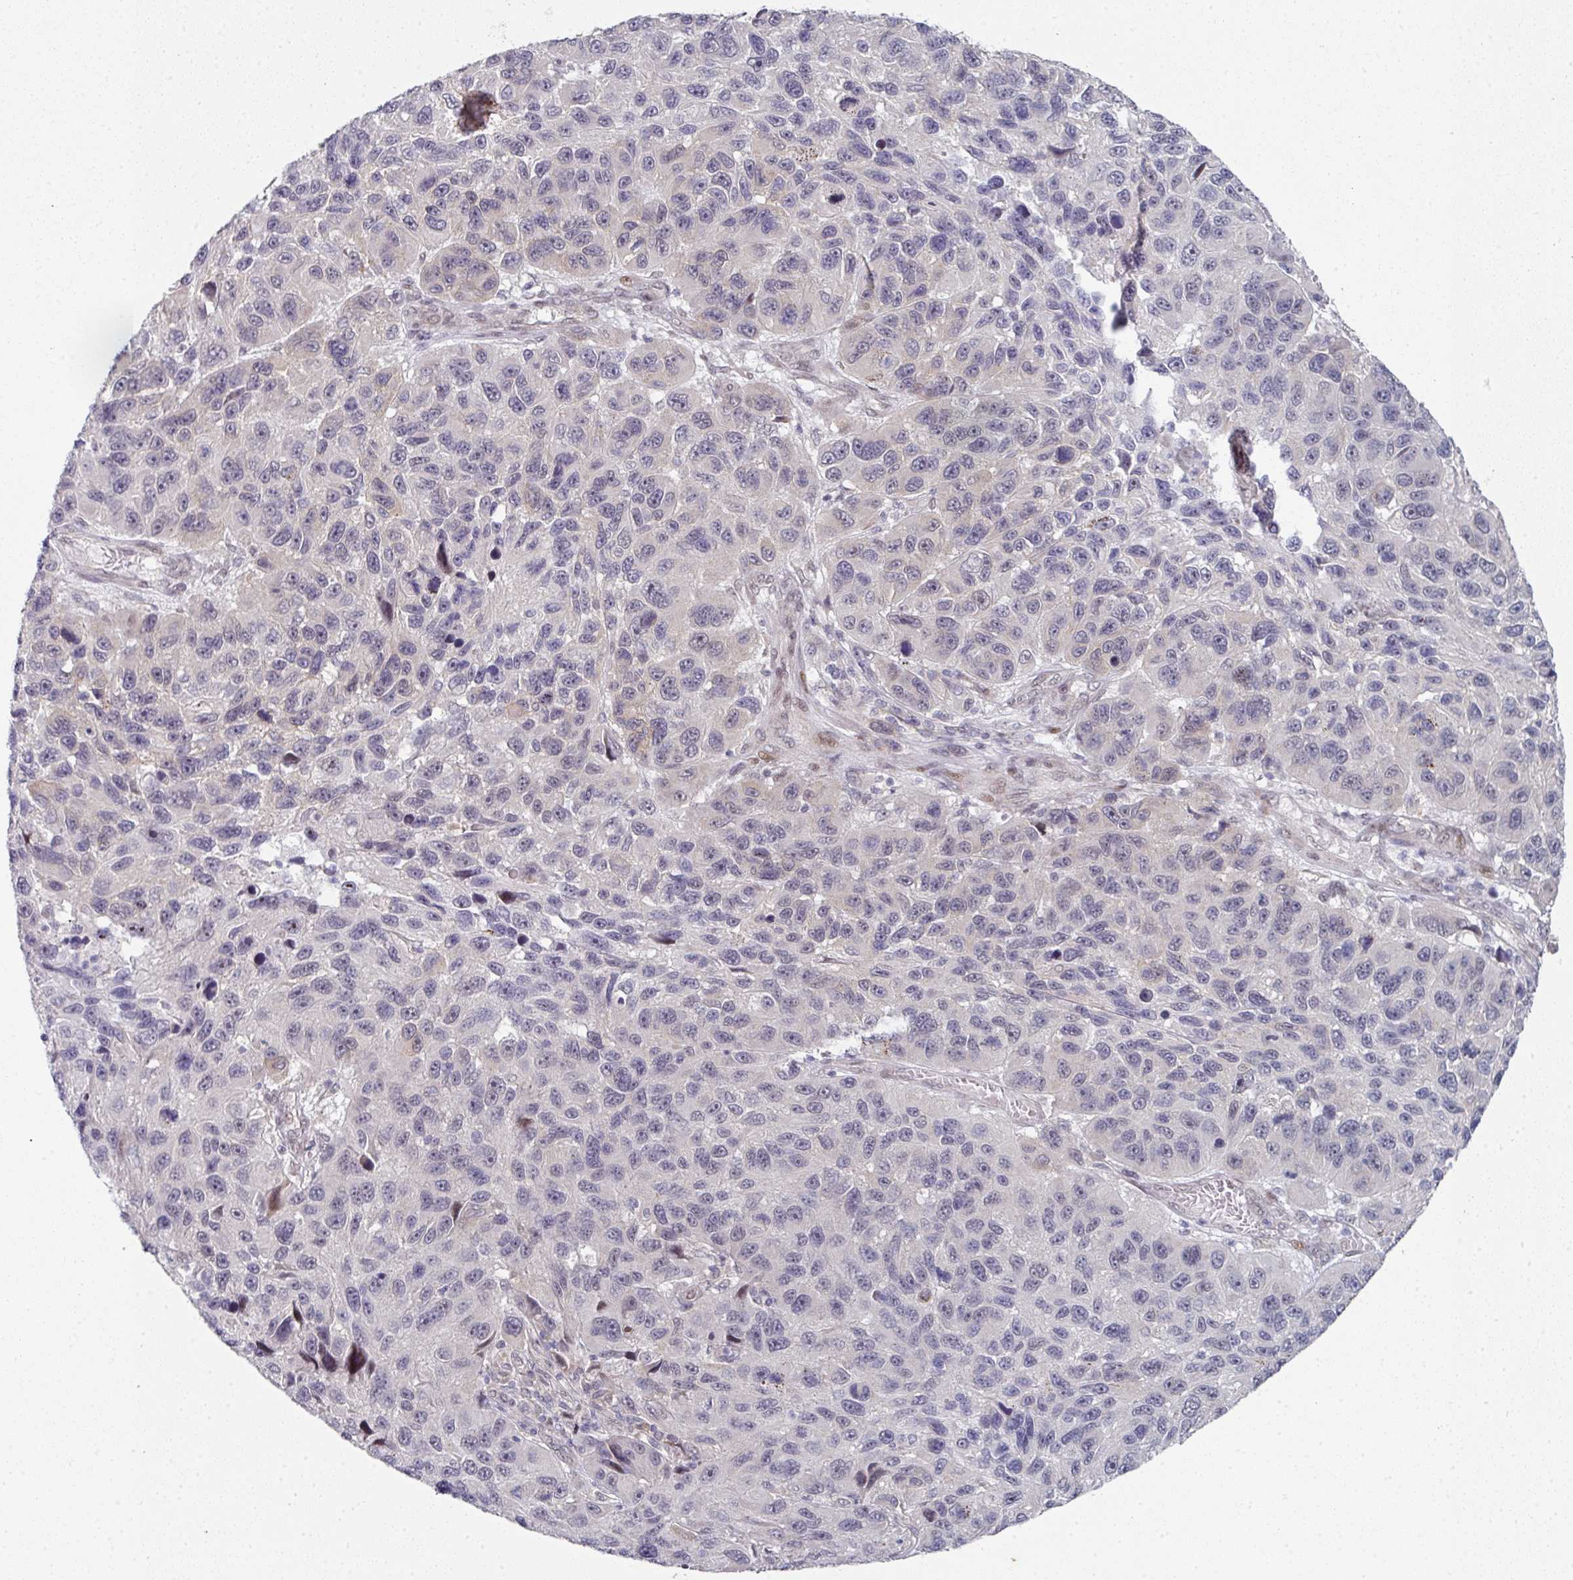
{"staining": {"intensity": "negative", "quantity": "none", "location": "none"}, "tissue": "melanoma", "cell_type": "Tumor cells", "image_type": "cancer", "snomed": [{"axis": "morphology", "description": "Malignant melanoma, NOS"}, {"axis": "topography", "description": "Skin"}], "caption": "This is an immunohistochemistry micrograph of melanoma. There is no staining in tumor cells.", "gene": "TMCC1", "patient": {"sex": "male", "age": 53}}